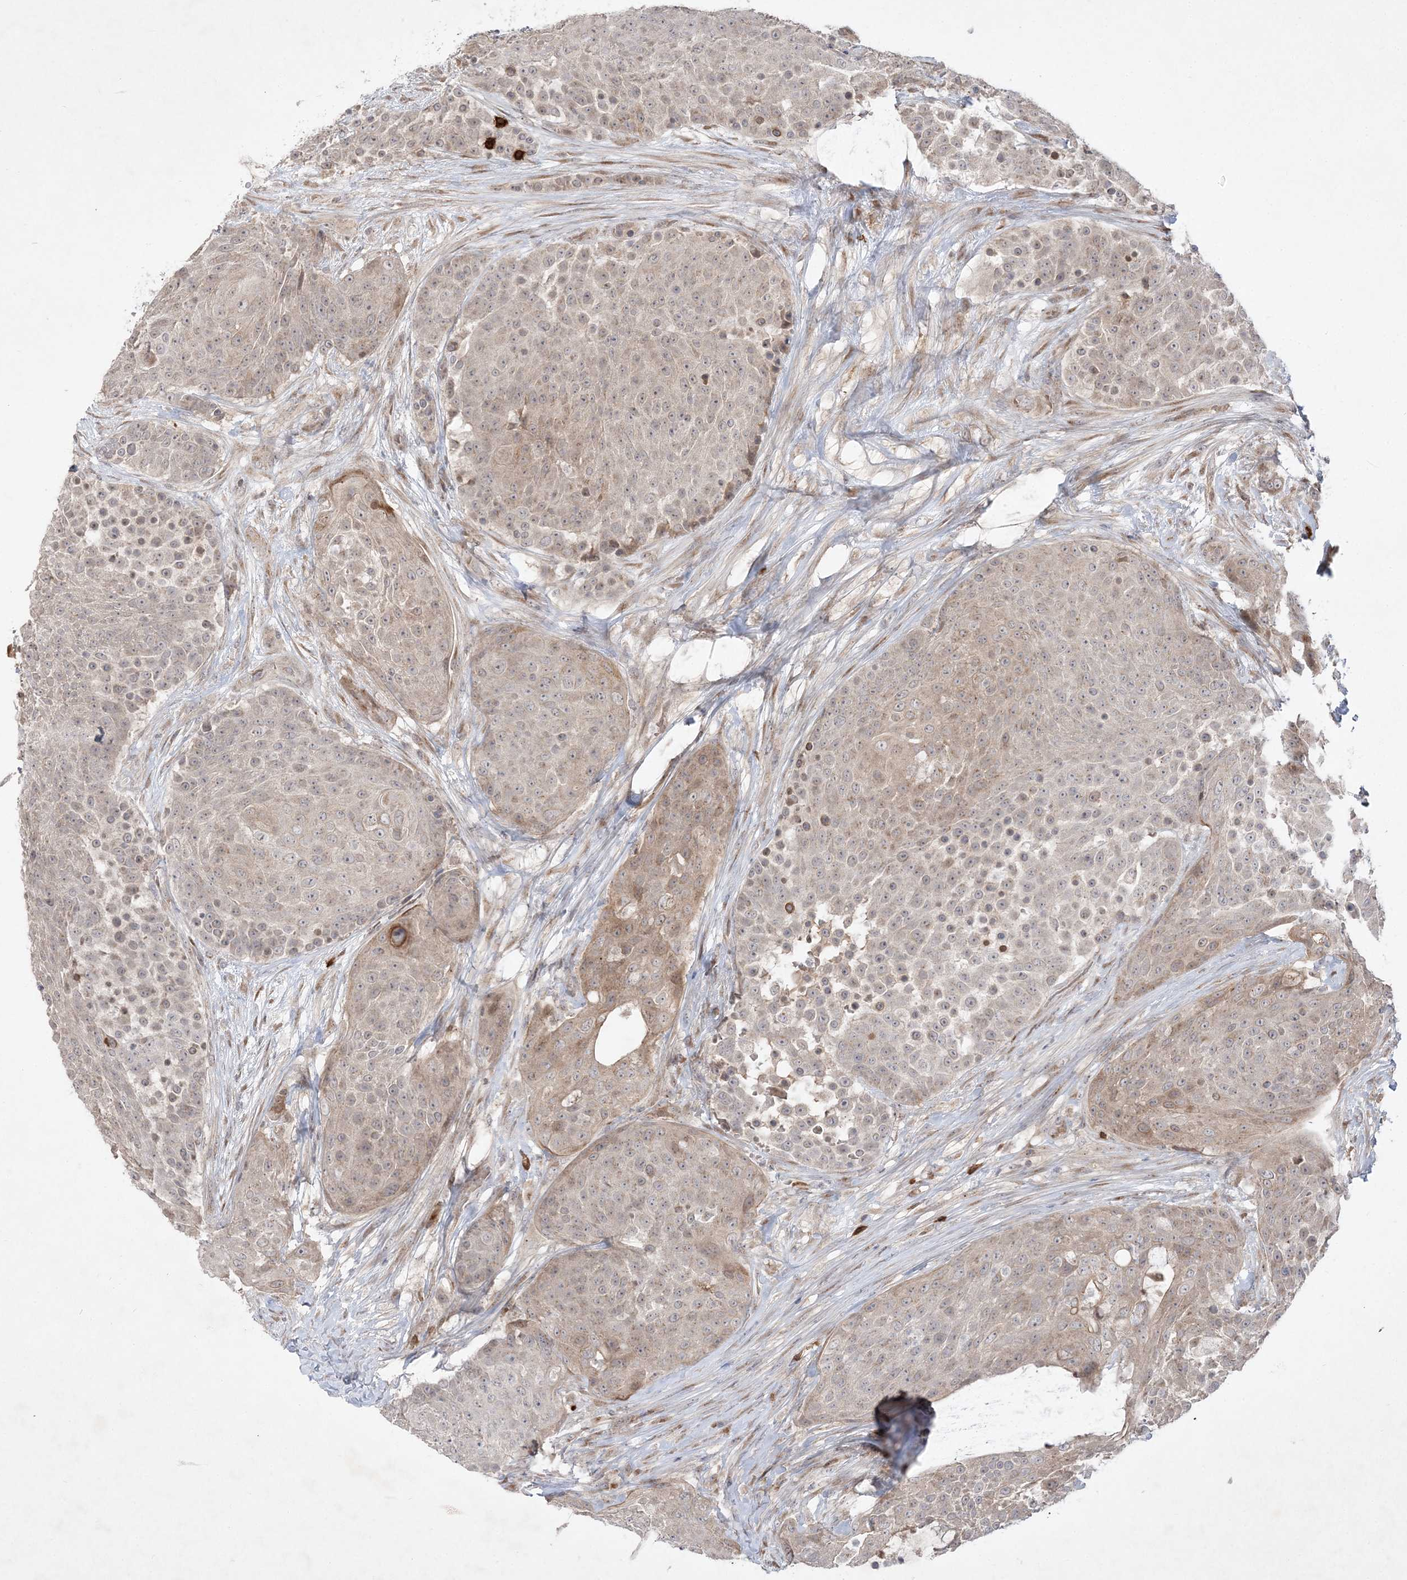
{"staining": {"intensity": "weak", "quantity": "25%-75%", "location": "cytoplasmic/membranous"}, "tissue": "urothelial cancer", "cell_type": "Tumor cells", "image_type": "cancer", "snomed": [{"axis": "morphology", "description": "Urothelial carcinoma, High grade"}, {"axis": "topography", "description": "Urinary bladder"}], "caption": "Immunohistochemical staining of urothelial cancer displays low levels of weak cytoplasmic/membranous protein positivity in approximately 25%-75% of tumor cells.", "gene": "CLNK", "patient": {"sex": "female", "age": 63}}